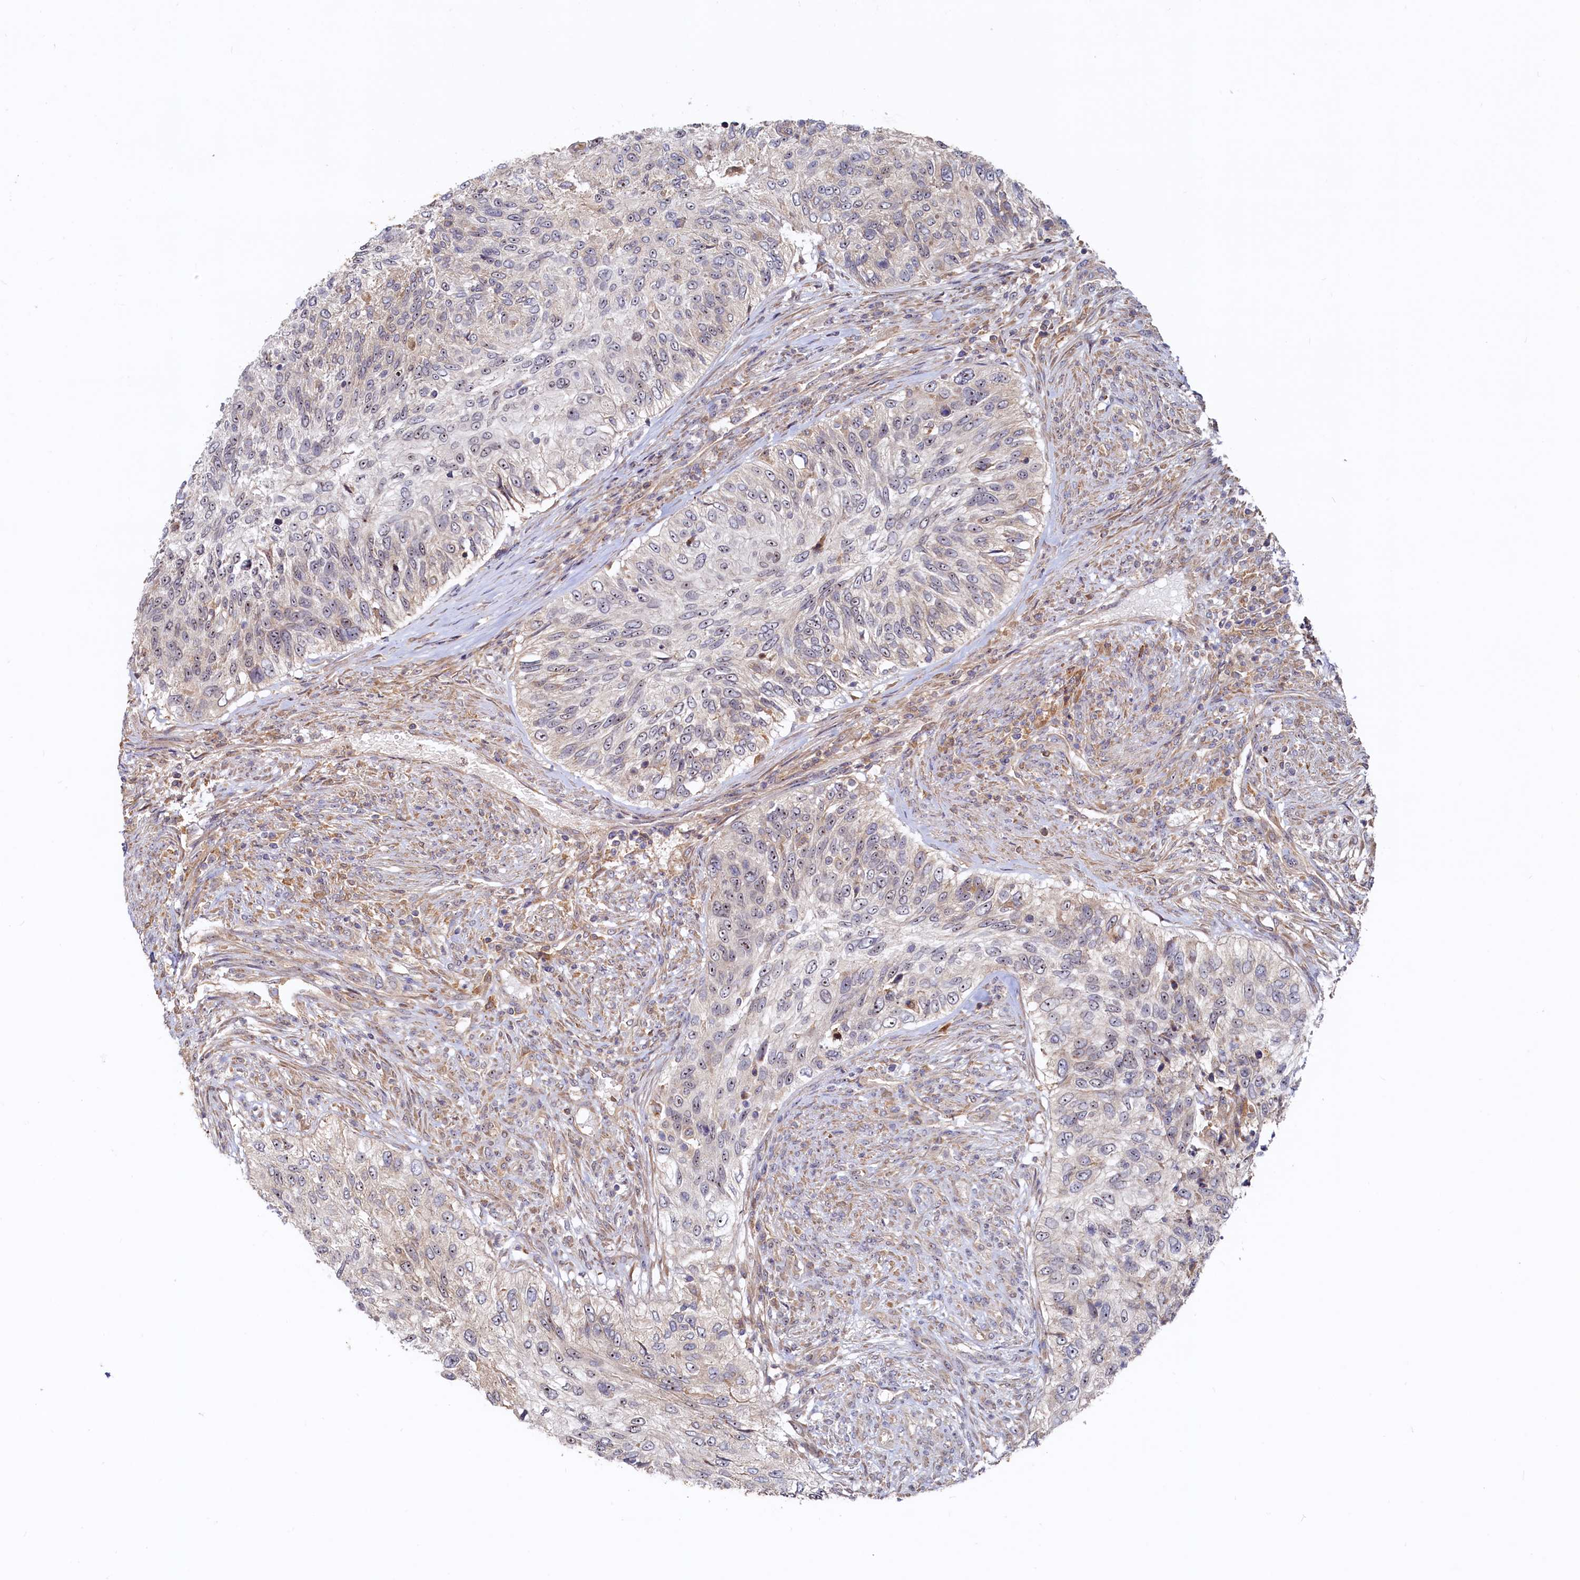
{"staining": {"intensity": "weak", "quantity": "25%-75%", "location": "nuclear"}, "tissue": "urothelial cancer", "cell_type": "Tumor cells", "image_type": "cancer", "snomed": [{"axis": "morphology", "description": "Urothelial carcinoma, High grade"}, {"axis": "topography", "description": "Urinary bladder"}], "caption": "Human urothelial cancer stained with a protein marker shows weak staining in tumor cells.", "gene": "RGS7BP", "patient": {"sex": "female", "age": 60}}